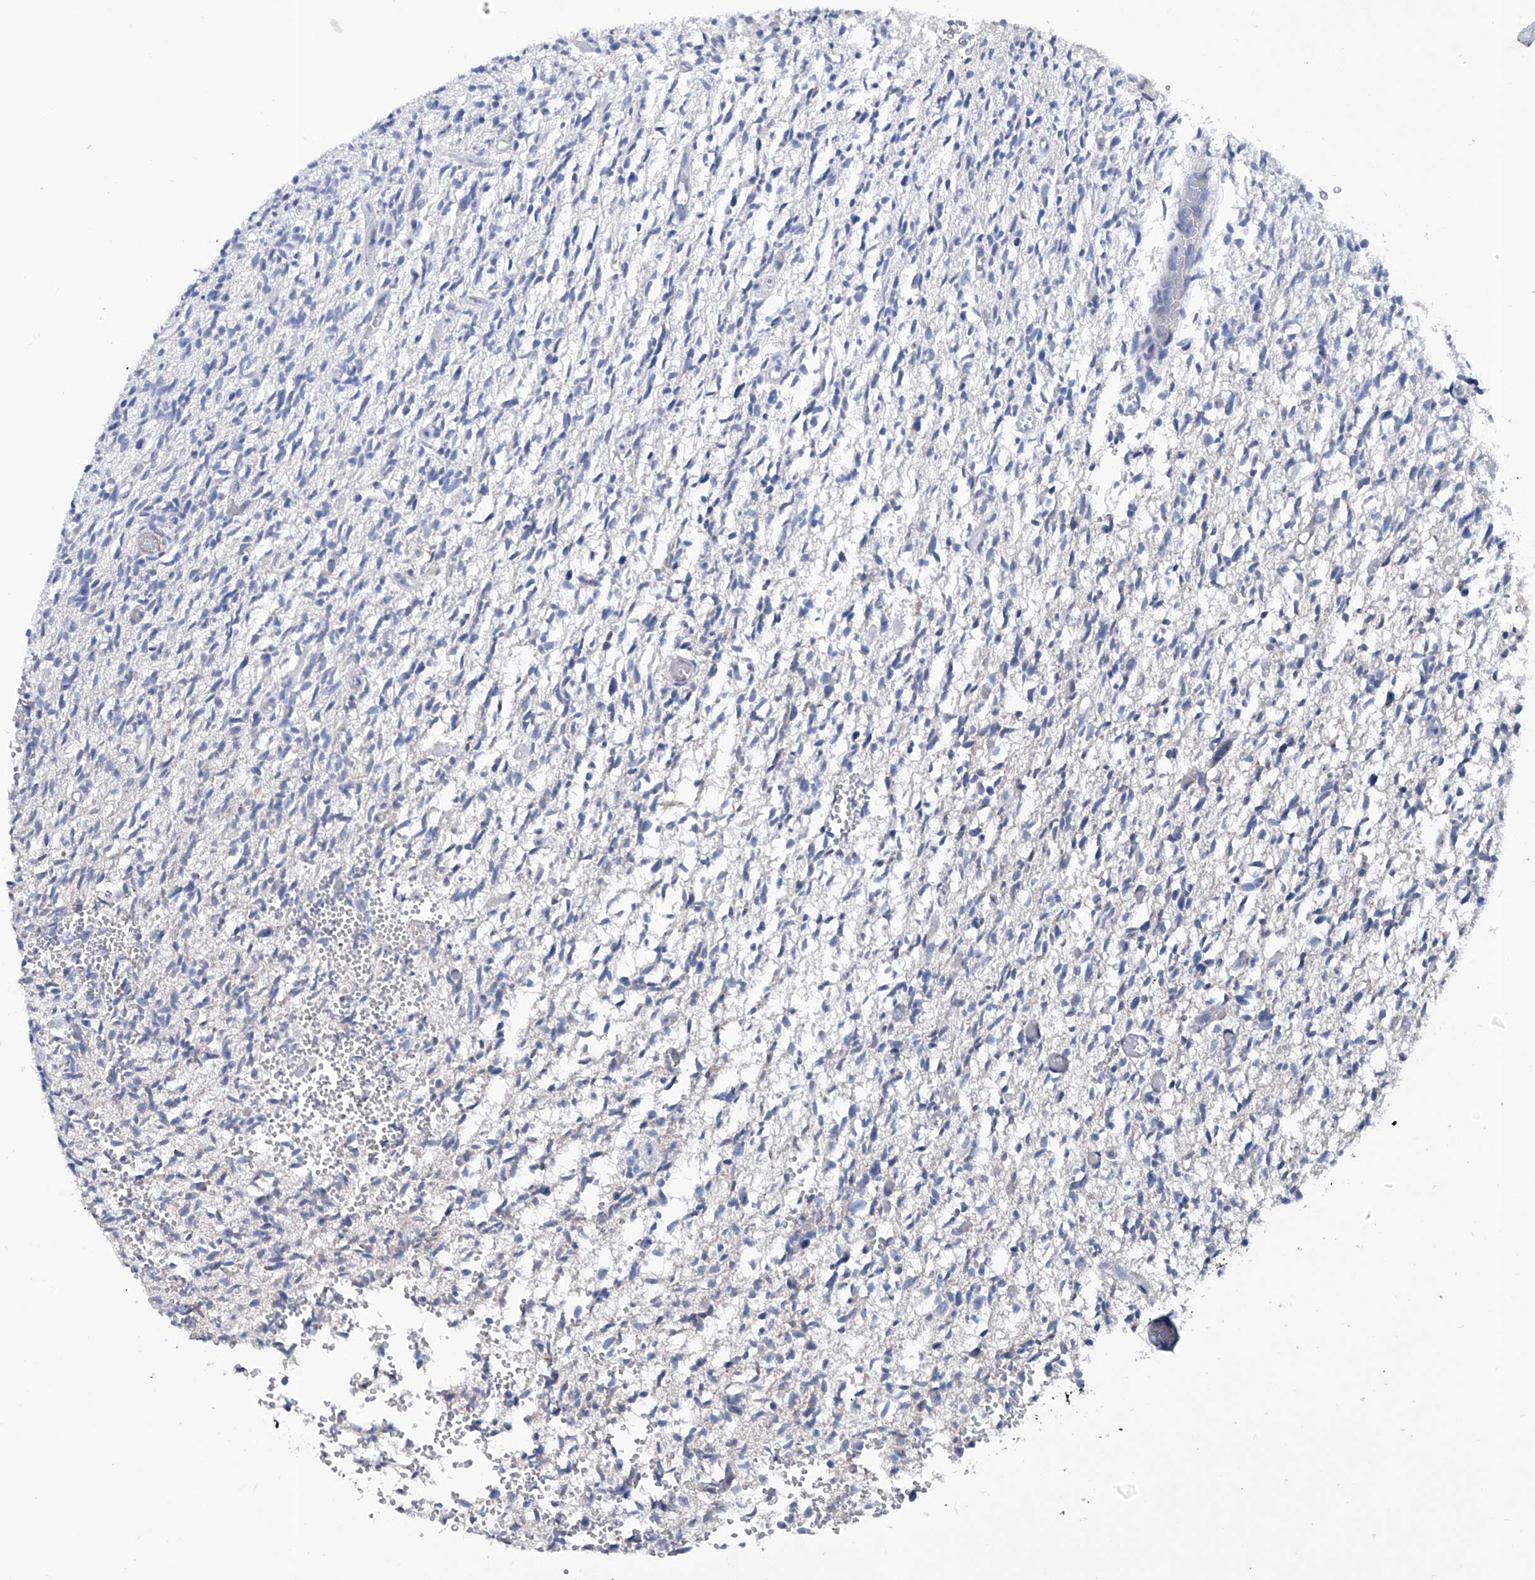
{"staining": {"intensity": "negative", "quantity": "none", "location": "none"}, "tissue": "glioma", "cell_type": "Tumor cells", "image_type": "cancer", "snomed": [{"axis": "morphology", "description": "Glioma, malignant, High grade"}, {"axis": "topography", "description": "Brain"}], "caption": "IHC histopathology image of neoplastic tissue: glioma stained with DAB (3,3'-diaminobenzidine) shows no significant protein expression in tumor cells.", "gene": "KLHL17", "patient": {"sex": "female", "age": 57}}